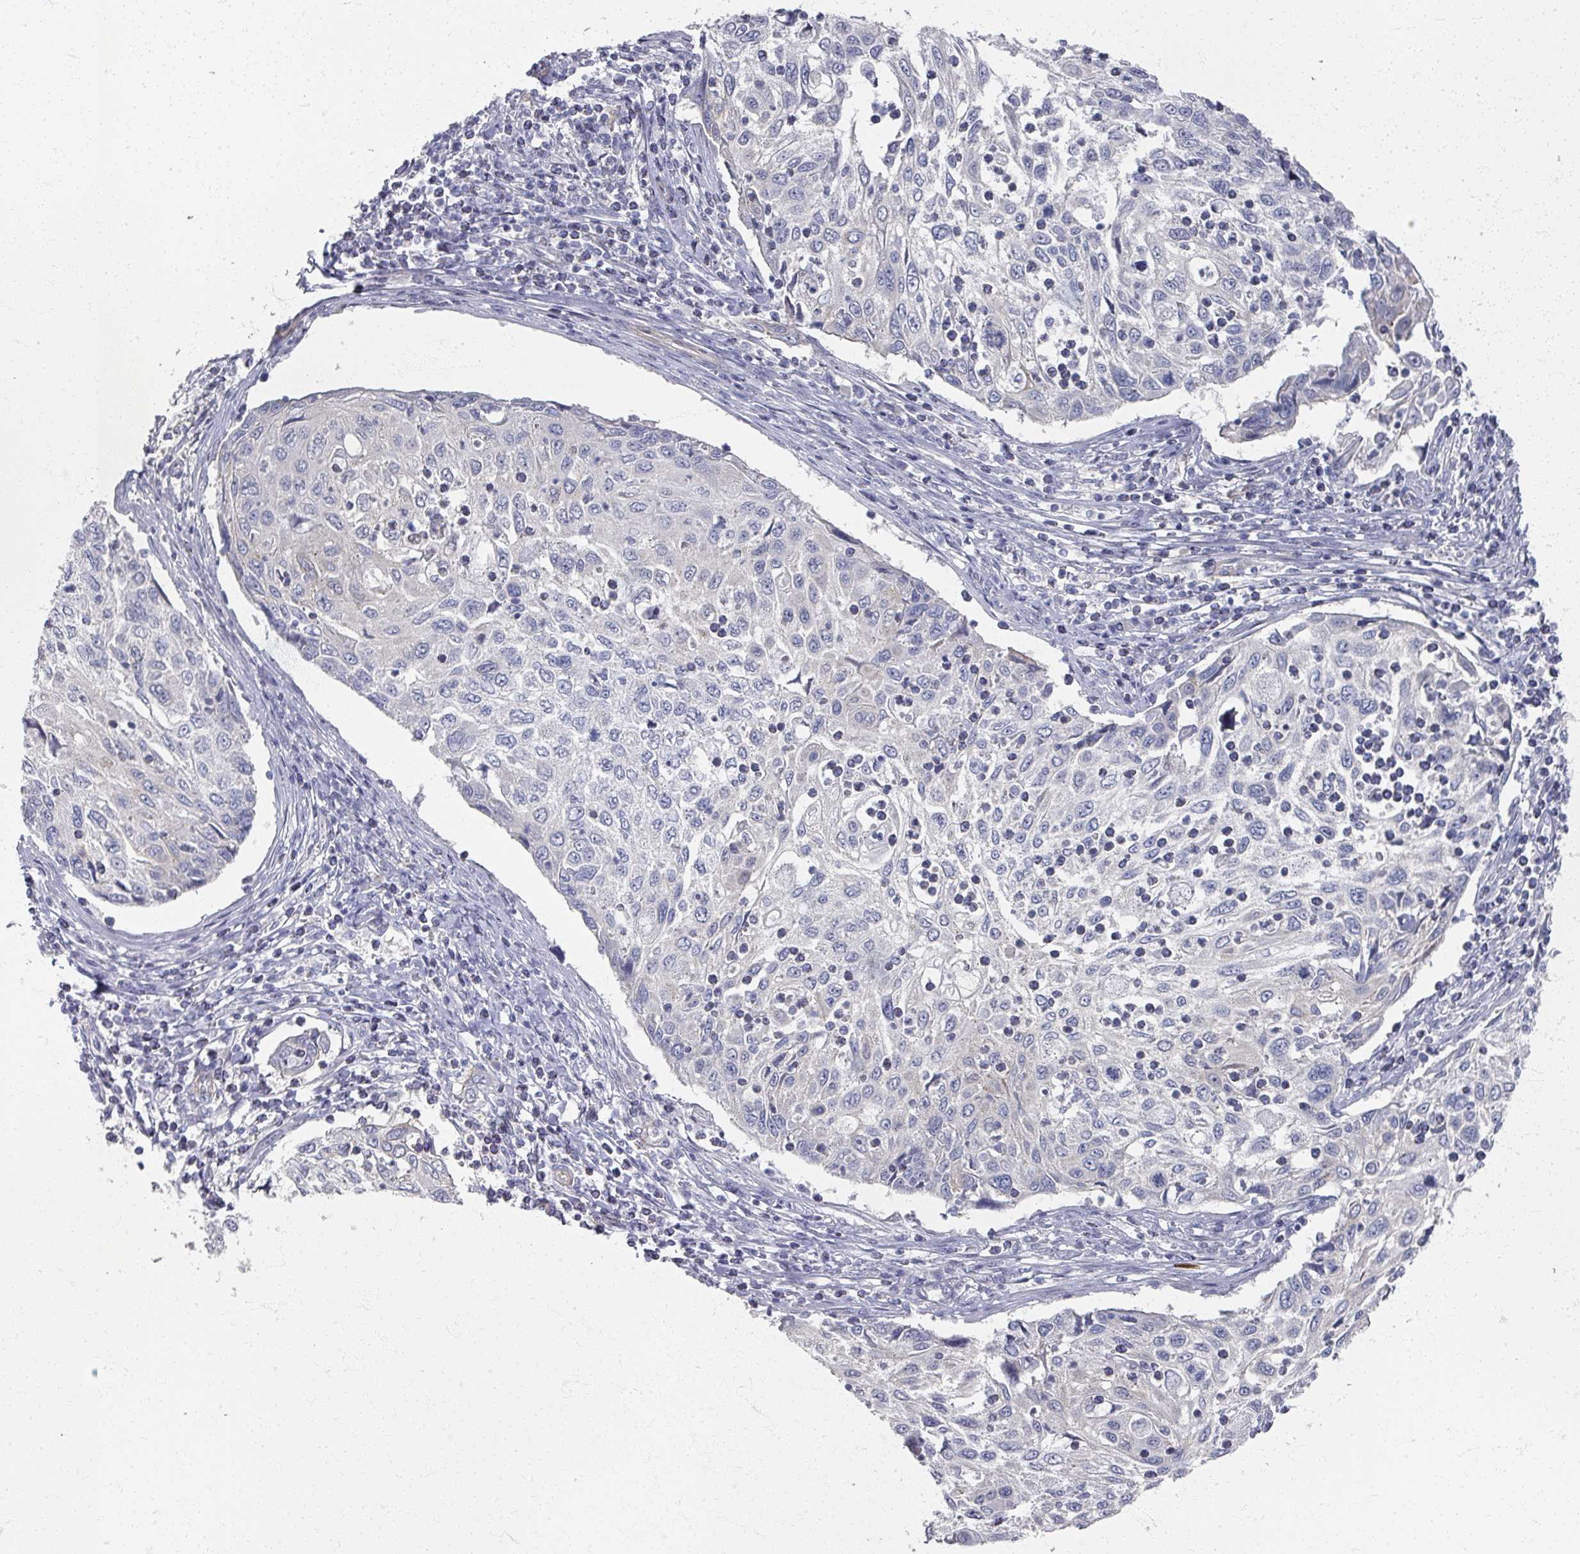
{"staining": {"intensity": "negative", "quantity": "none", "location": "none"}, "tissue": "cervical cancer", "cell_type": "Tumor cells", "image_type": "cancer", "snomed": [{"axis": "morphology", "description": "Squamous cell carcinoma, NOS"}, {"axis": "topography", "description": "Cervix"}], "caption": "An IHC micrograph of cervical squamous cell carcinoma is shown. There is no staining in tumor cells of cervical squamous cell carcinoma.", "gene": "TTYH3", "patient": {"sex": "female", "age": 70}}